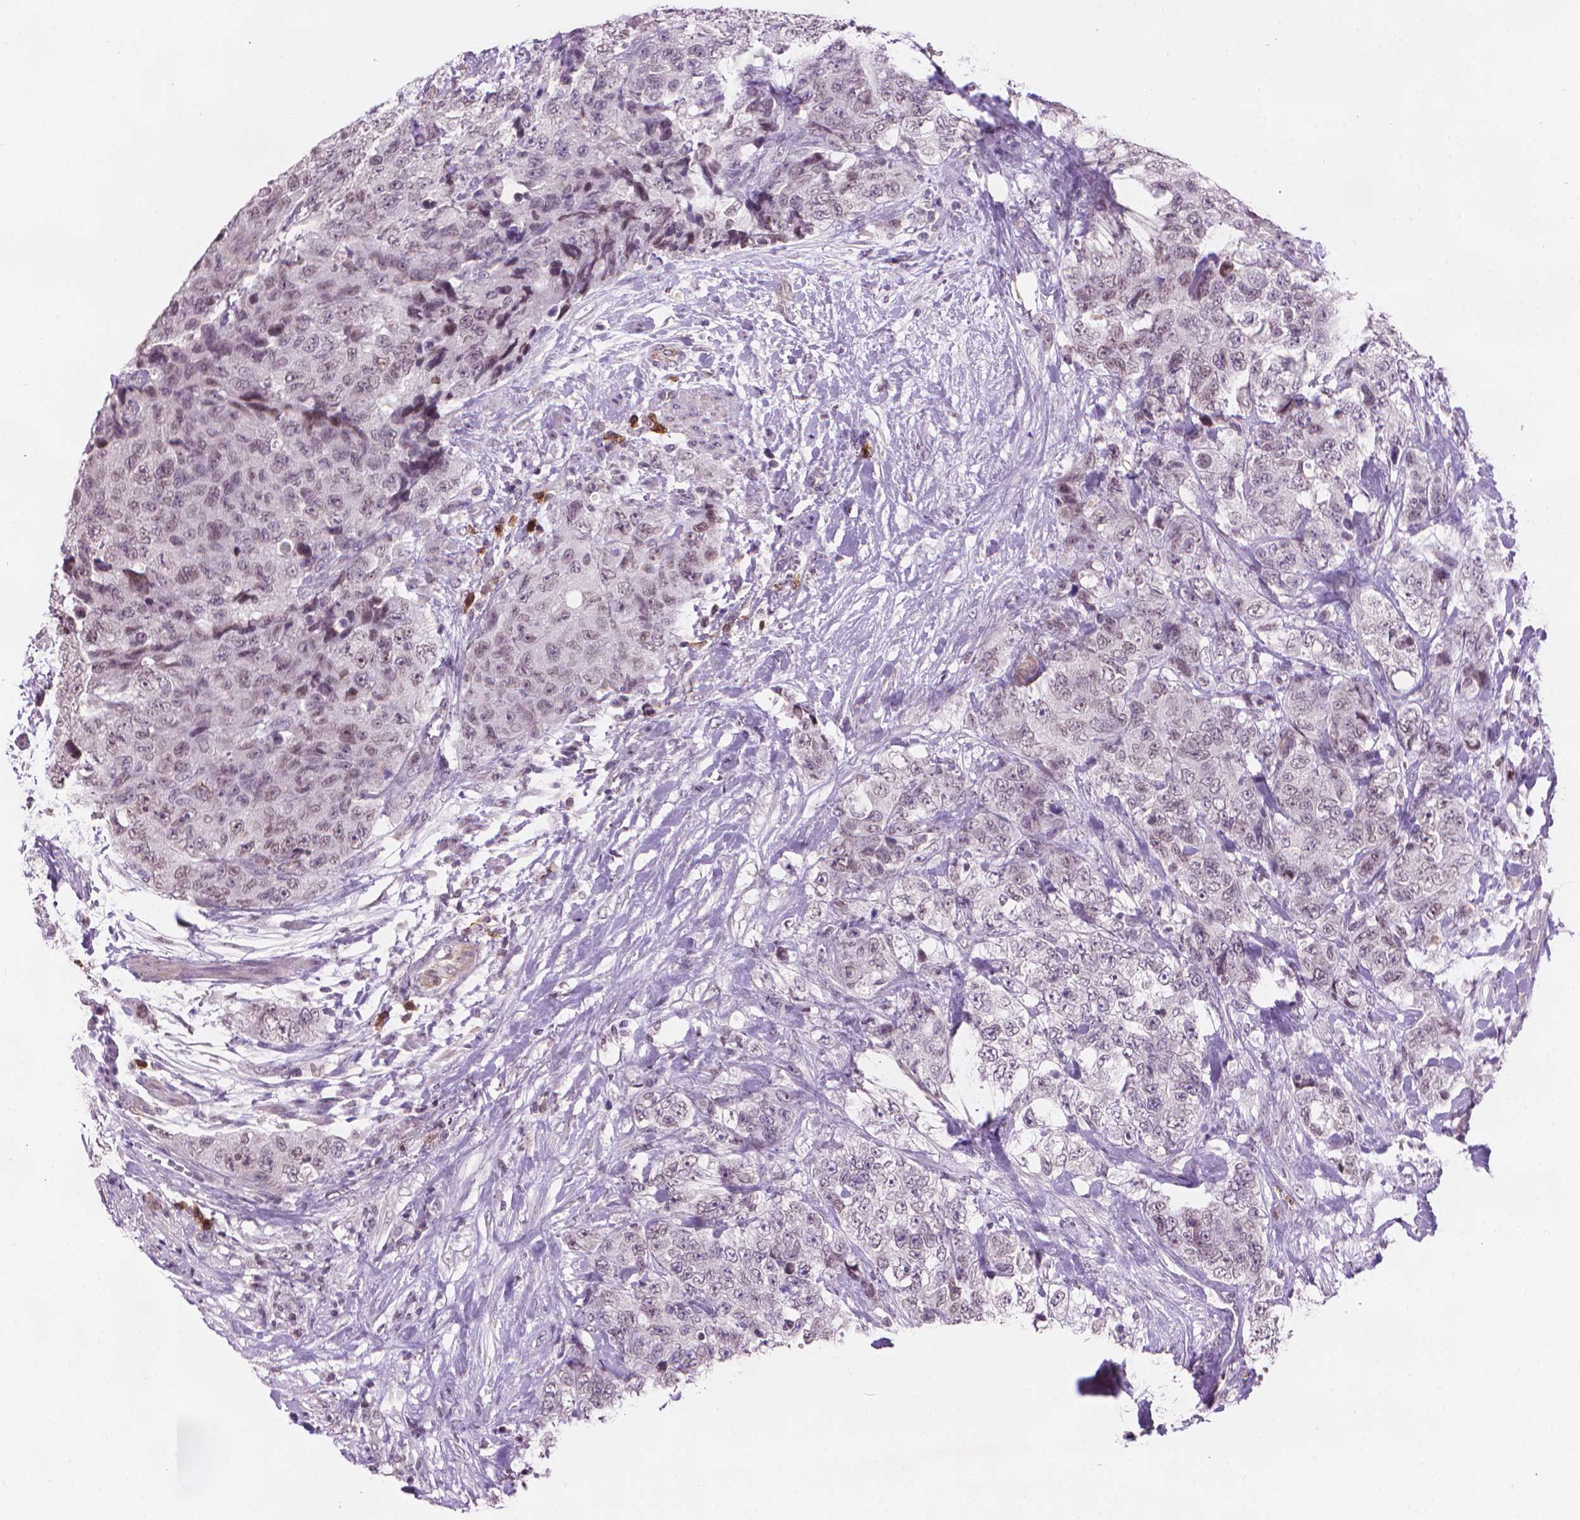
{"staining": {"intensity": "weak", "quantity": "<25%", "location": "nuclear"}, "tissue": "urothelial cancer", "cell_type": "Tumor cells", "image_type": "cancer", "snomed": [{"axis": "morphology", "description": "Urothelial carcinoma, High grade"}, {"axis": "topography", "description": "Urinary bladder"}], "caption": "There is no significant positivity in tumor cells of urothelial cancer. (Immunohistochemistry (ihc), brightfield microscopy, high magnification).", "gene": "TMEM184A", "patient": {"sex": "female", "age": 78}}